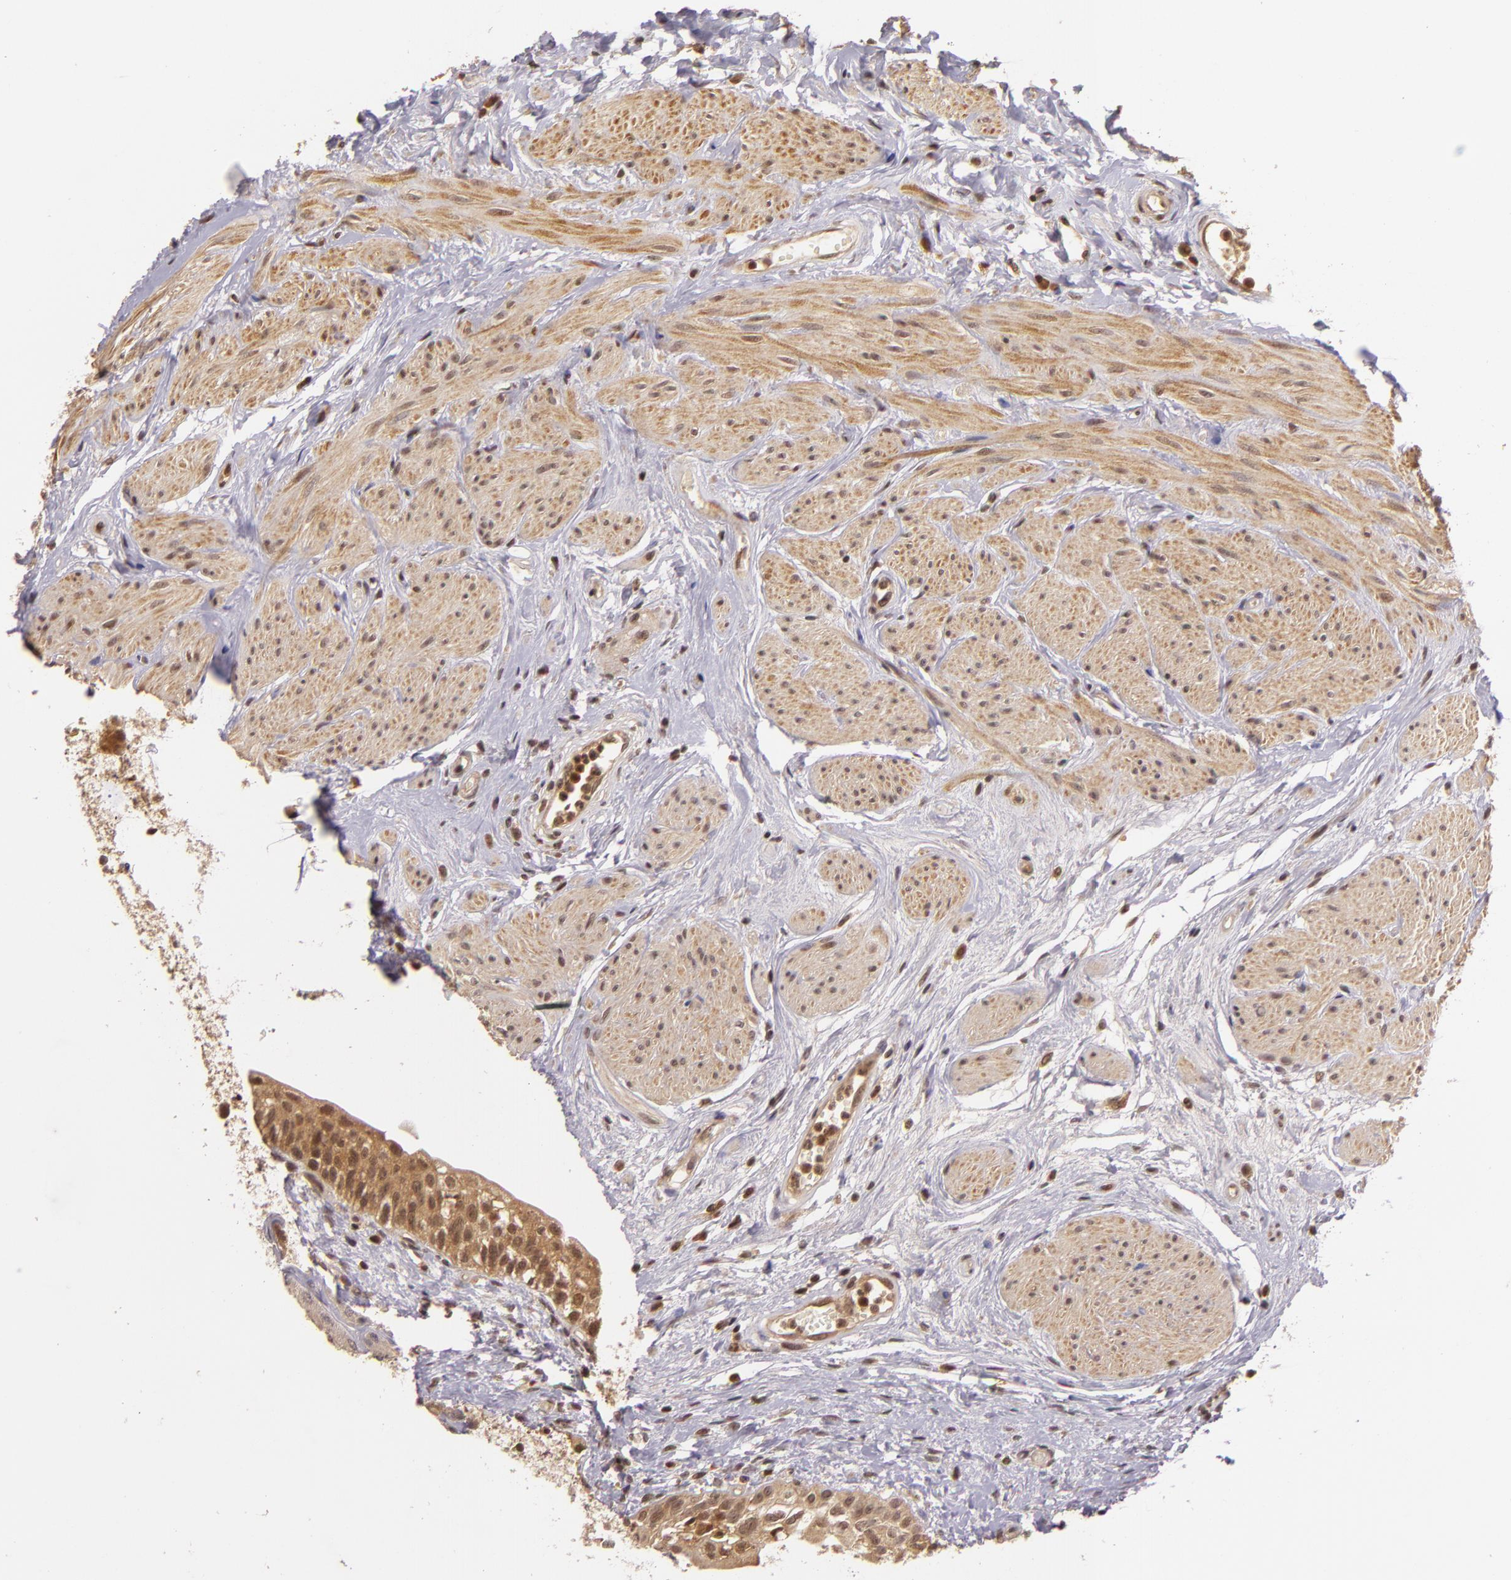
{"staining": {"intensity": "moderate", "quantity": ">75%", "location": "cytoplasmic/membranous,nuclear"}, "tissue": "urinary bladder", "cell_type": "Urothelial cells", "image_type": "normal", "snomed": [{"axis": "morphology", "description": "Normal tissue, NOS"}, {"axis": "topography", "description": "Urinary bladder"}], "caption": "Moderate cytoplasmic/membranous,nuclear positivity for a protein is seen in about >75% of urothelial cells of benign urinary bladder using immunohistochemistry (IHC).", "gene": "TXNRD2", "patient": {"sex": "female", "age": 55}}